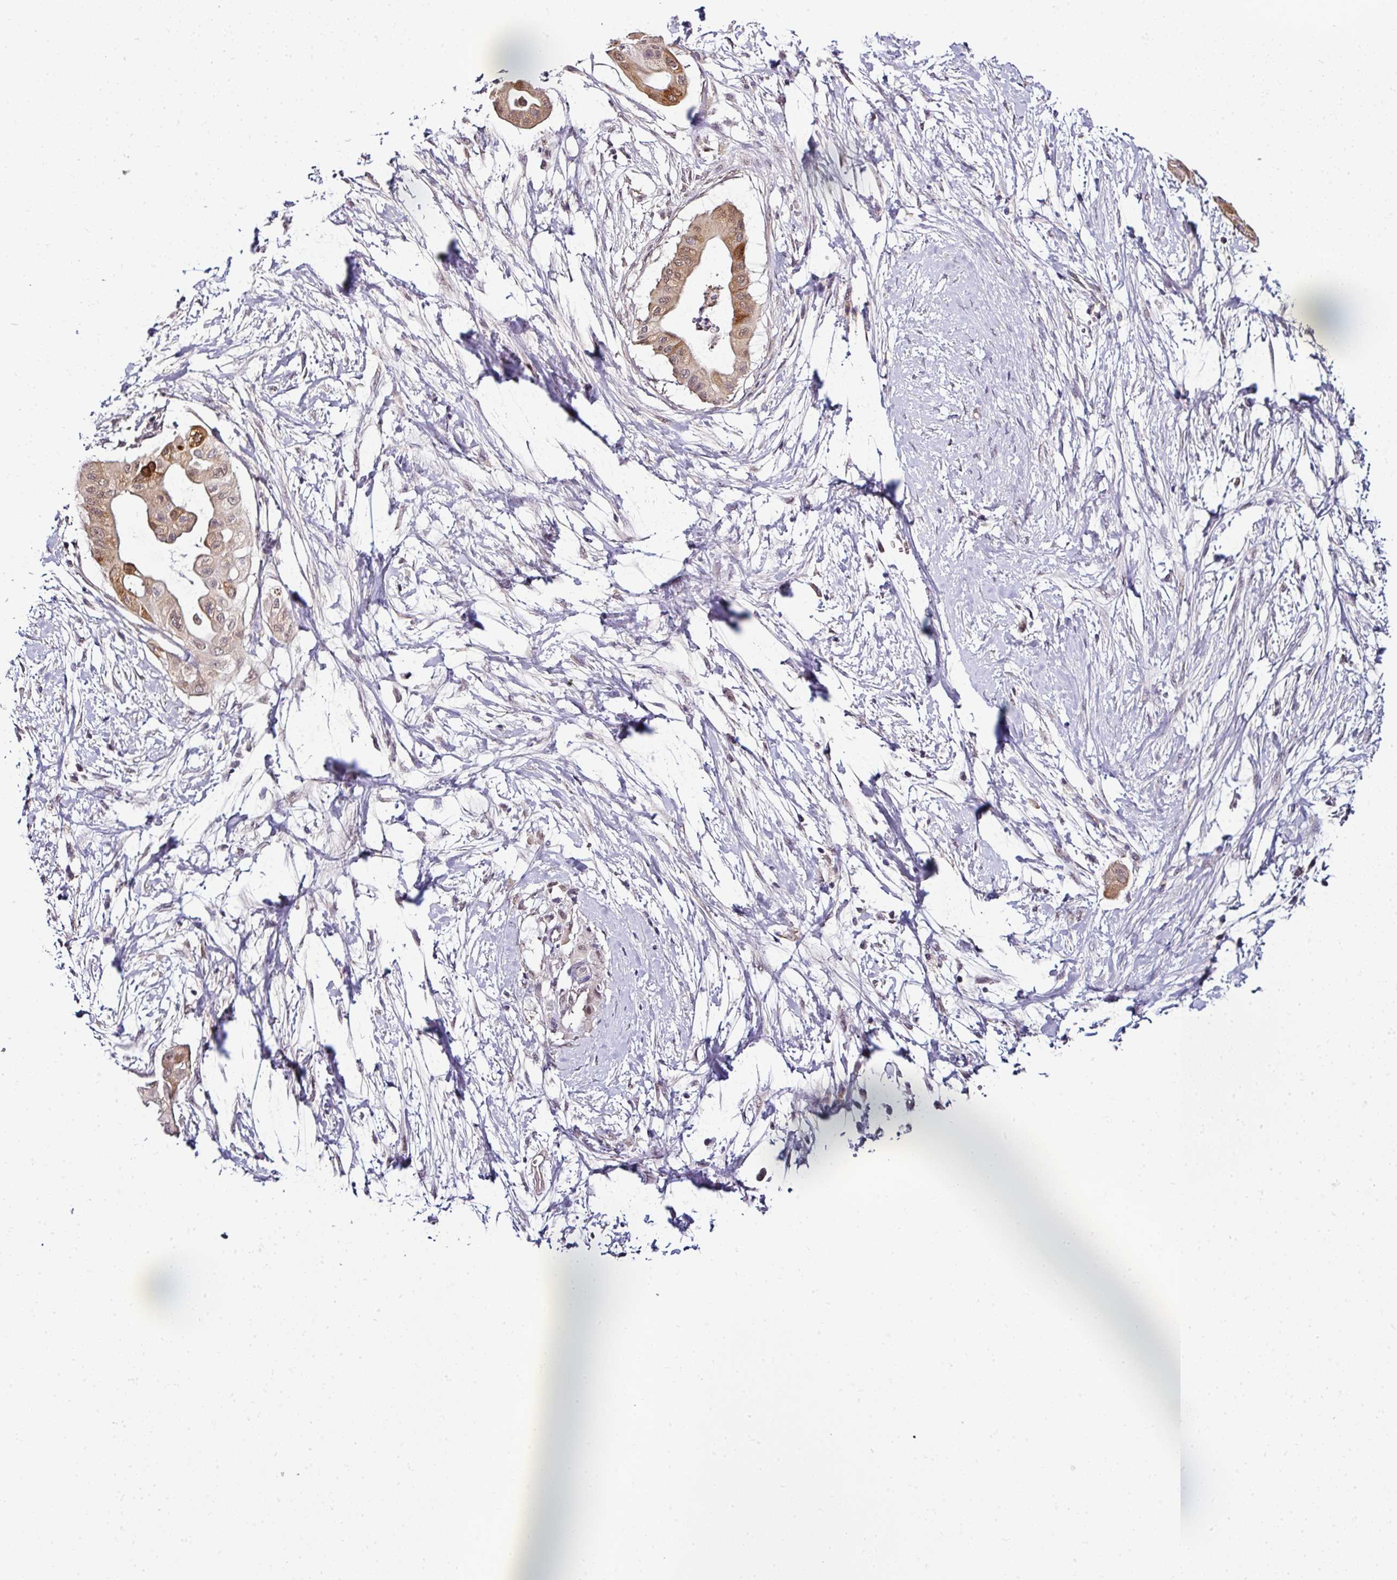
{"staining": {"intensity": "moderate", "quantity": ">75%", "location": "cytoplasmic/membranous,nuclear"}, "tissue": "pancreatic cancer", "cell_type": "Tumor cells", "image_type": "cancer", "snomed": [{"axis": "morphology", "description": "Adenocarcinoma, NOS"}, {"axis": "topography", "description": "Pancreas"}], "caption": "Pancreatic adenocarcinoma tissue shows moderate cytoplasmic/membranous and nuclear expression in about >75% of tumor cells", "gene": "NAPSA", "patient": {"sex": "male", "age": 68}}